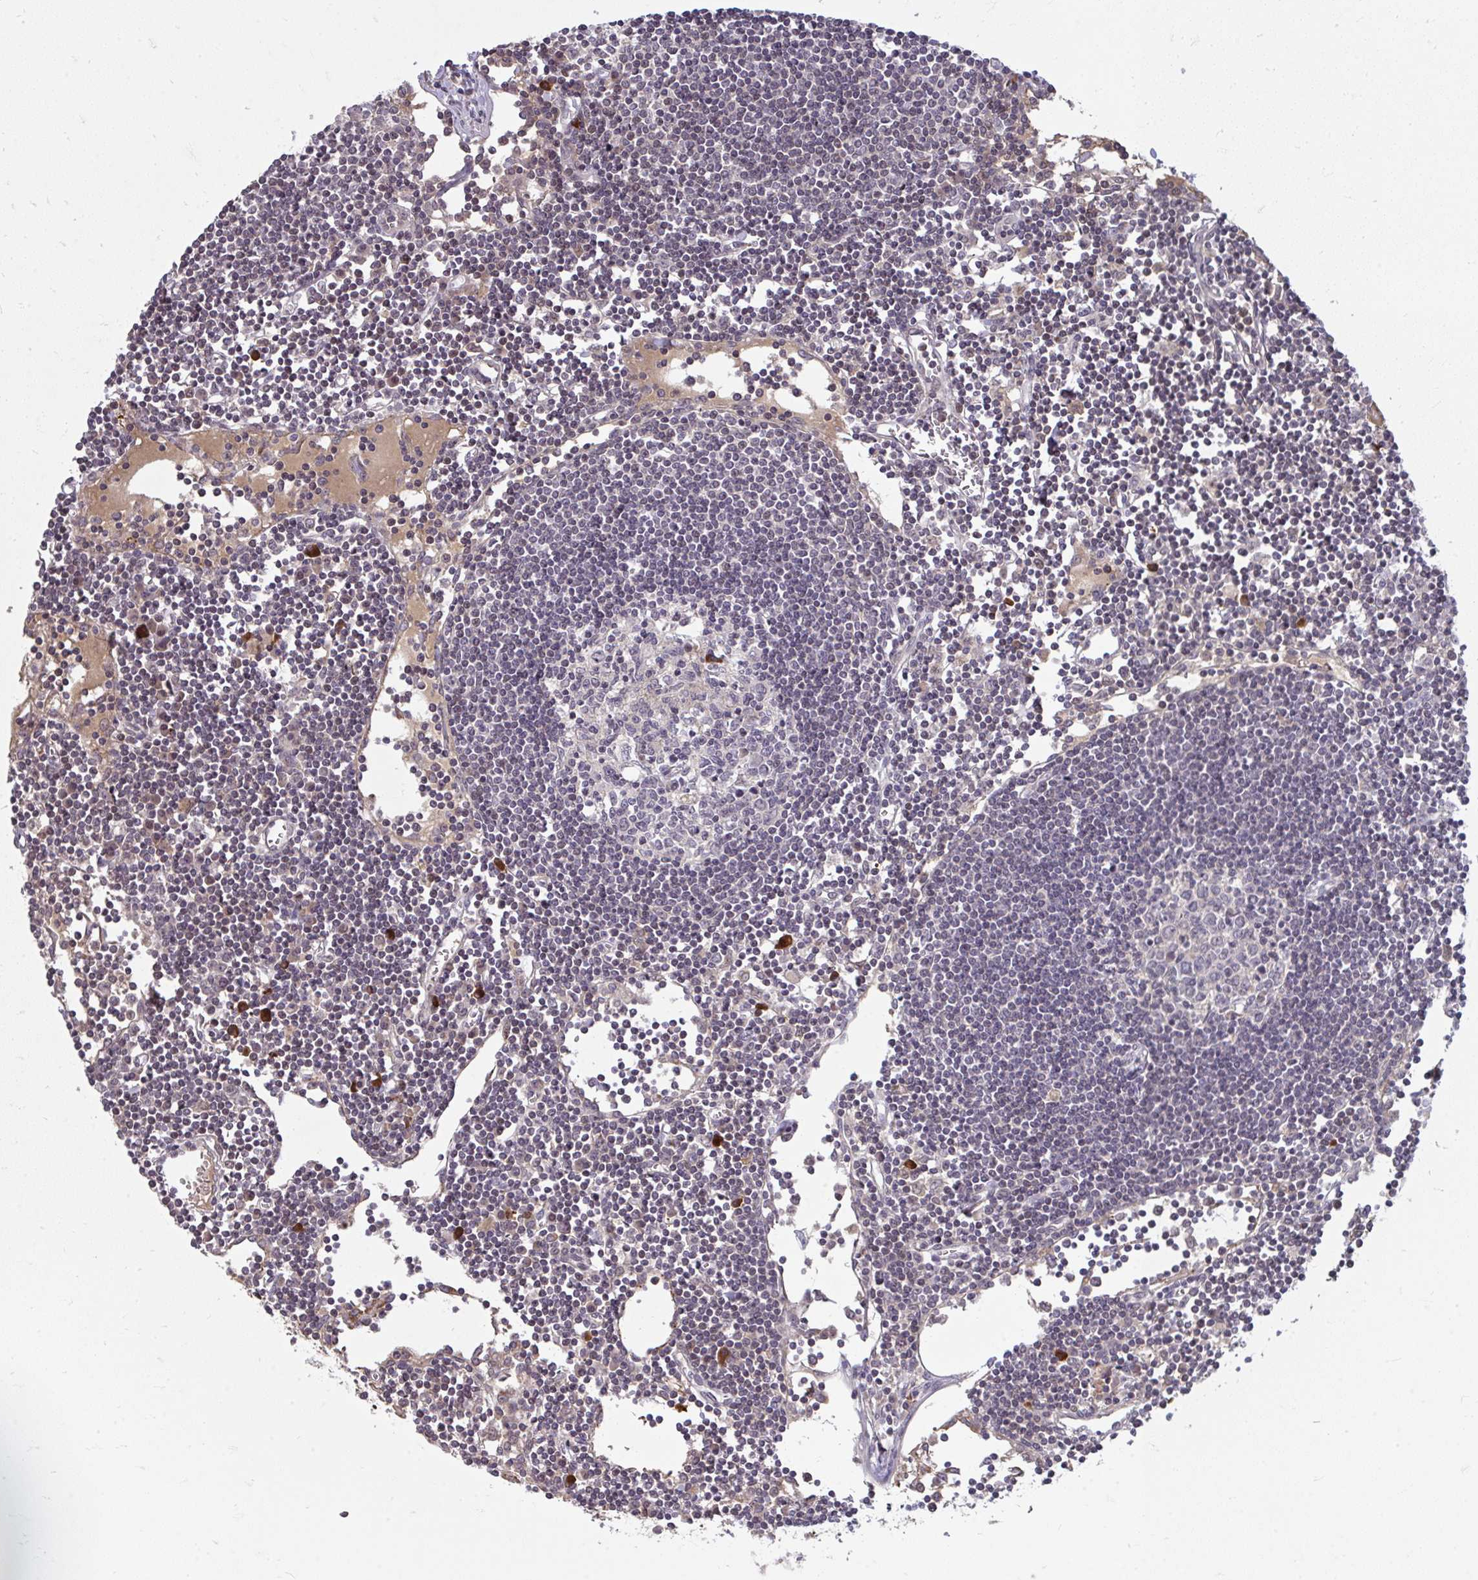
{"staining": {"intensity": "weak", "quantity": "<25%", "location": "cytoplasmic/membranous,nuclear"}, "tissue": "lymph node", "cell_type": "Germinal center cells", "image_type": "normal", "snomed": [{"axis": "morphology", "description": "Normal tissue, NOS"}, {"axis": "topography", "description": "Lymph node"}], "caption": "A high-resolution image shows immunohistochemistry (IHC) staining of benign lymph node, which demonstrates no significant staining in germinal center cells.", "gene": "ZSCAN9", "patient": {"sex": "female", "age": 65}}